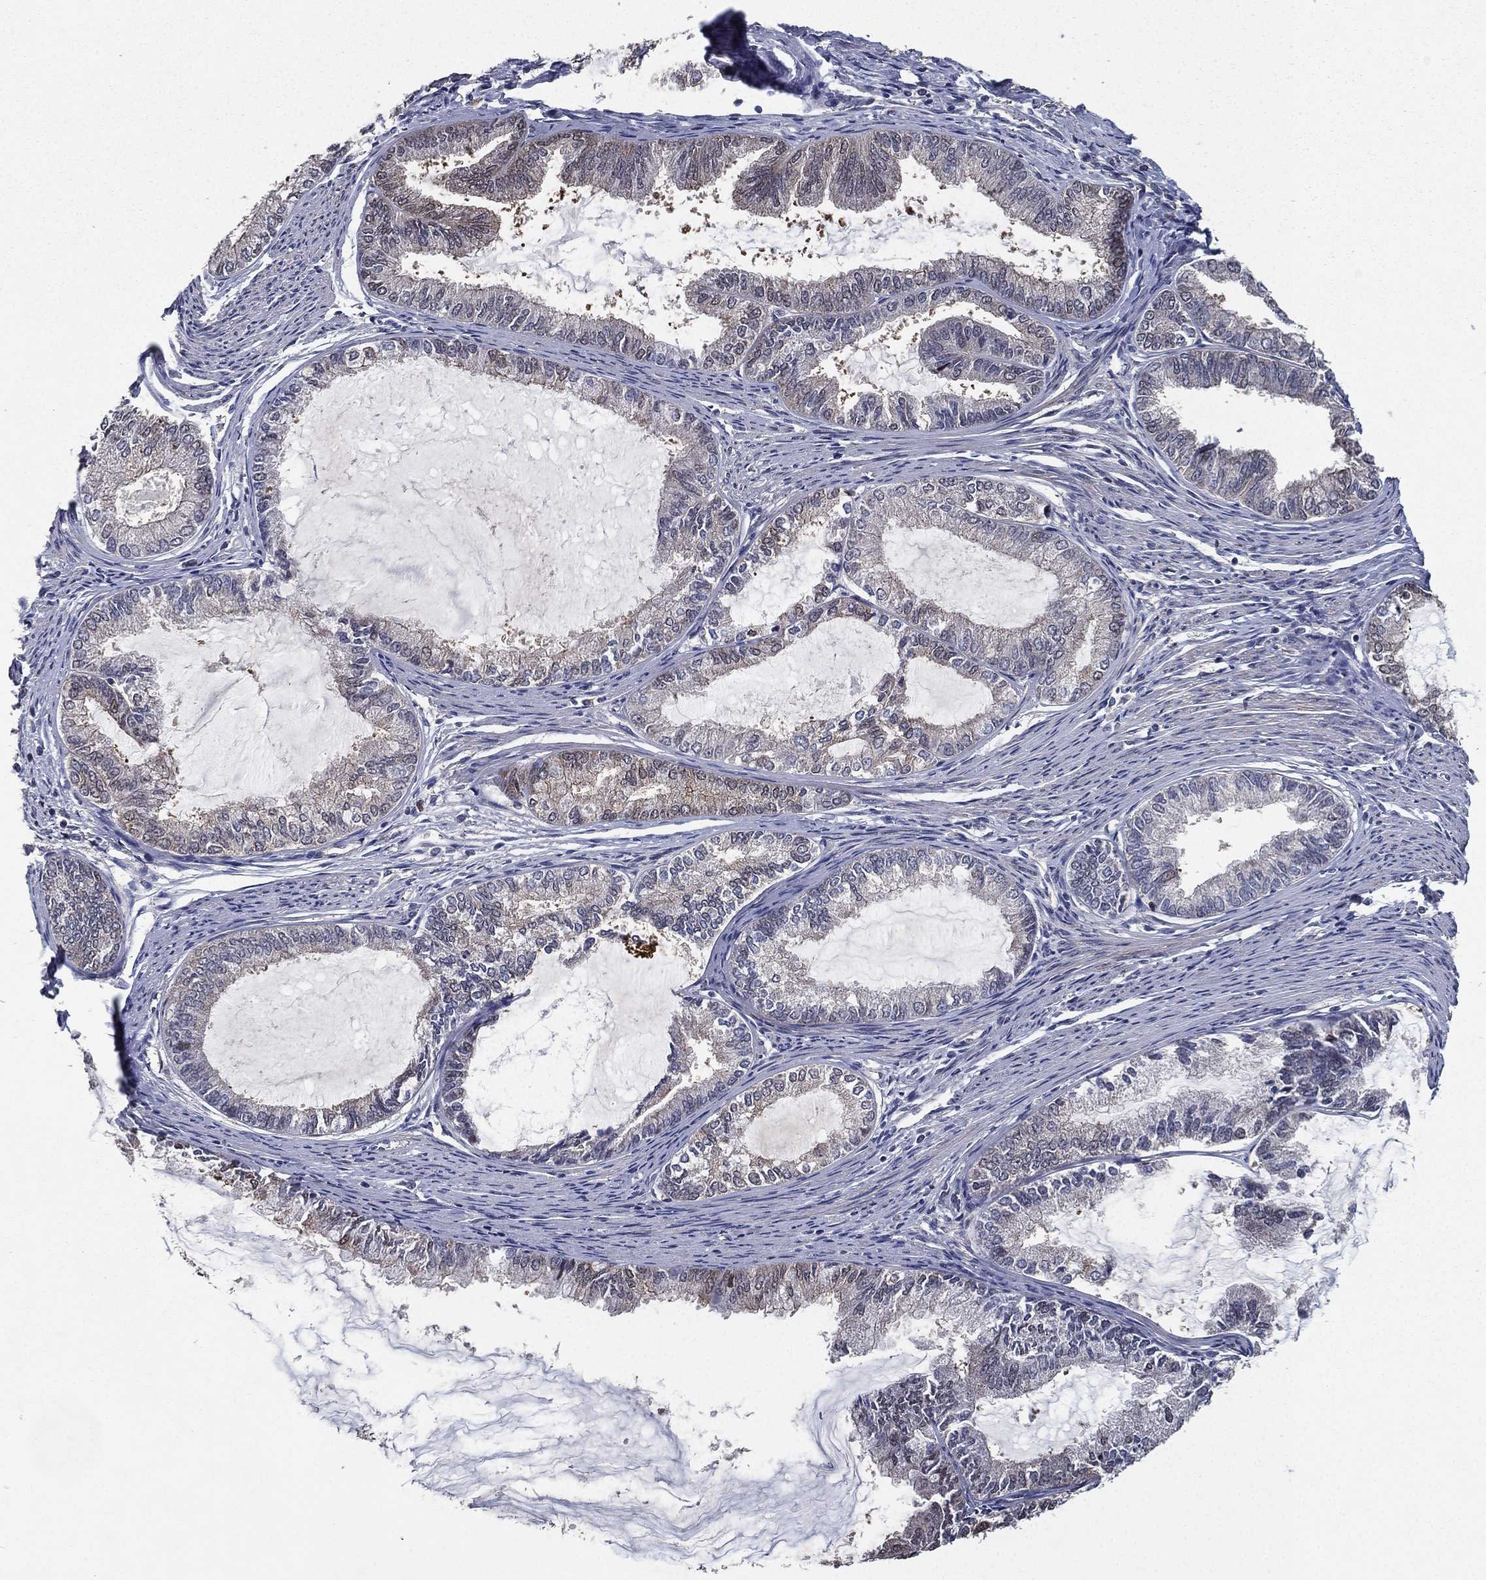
{"staining": {"intensity": "moderate", "quantity": "25%-75%", "location": "cytoplasmic/membranous"}, "tissue": "endometrial cancer", "cell_type": "Tumor cells", "image_type": "cancer", "snomed": [{"axis": "morphology", "description": "Adenocarcinoma, NOS"}, {"axis": "topography", "description": "Endometrium"}], "caption": "This is an image of immunohistochemistry staining of endometrial adenocarcinoma, which shows moderate positivity in the cytoplasmic/membranous of tumor cells.", "gene": "PCNT", "patient": {"sex": "female", "age": 86}}